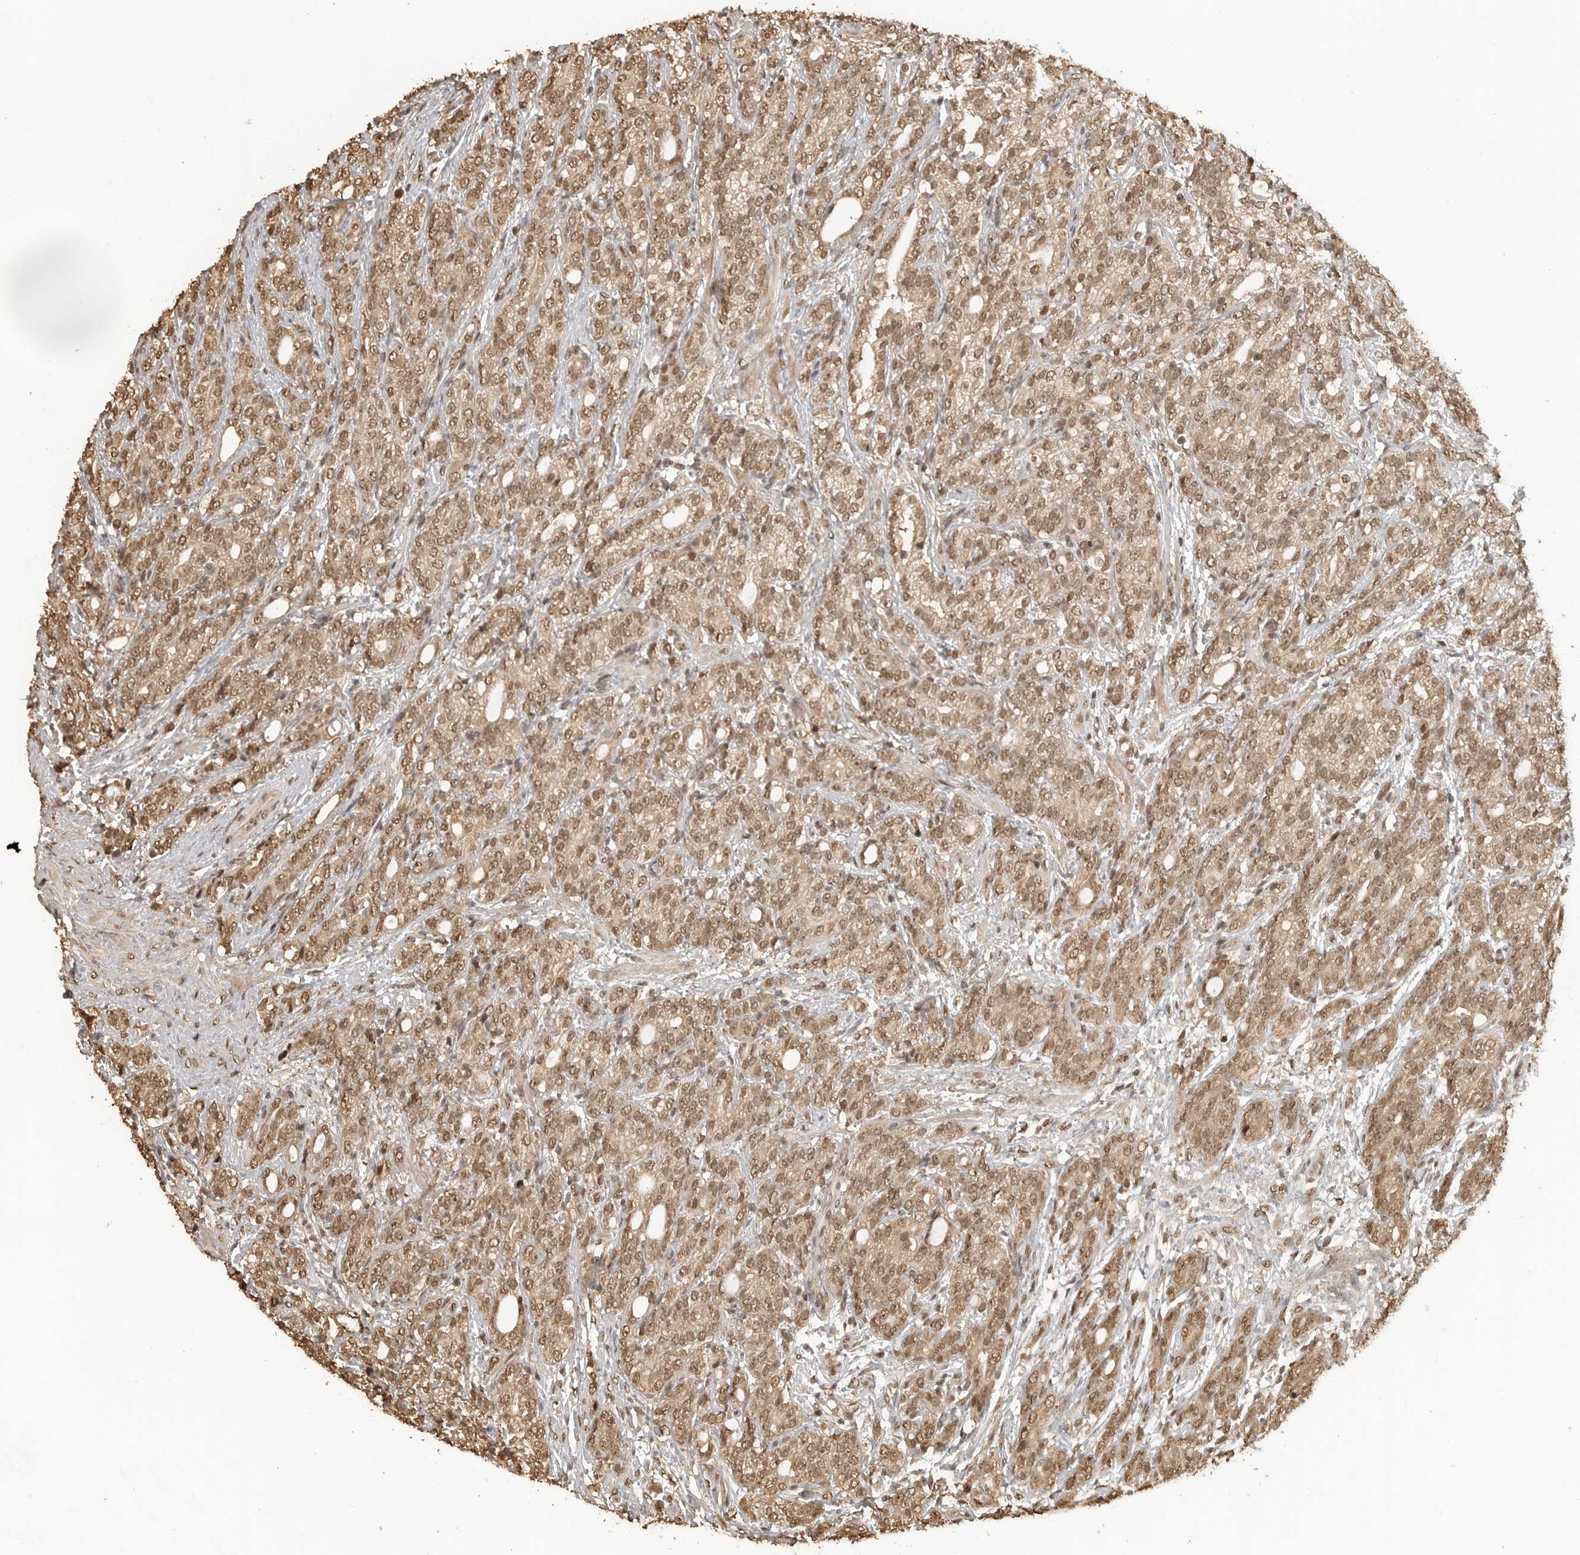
{"staining": {"intensity": "moderate", "quantity": ">75%", "location": "cytoplasmic/membranous,nuclear"}, "tissue": "prostate cancer", "cell_type": "Tumor cells", "image_type": "cancer", "snomed": [{"axis": "morphology", "description": "Adenocarcinoma, High grade"}, {"axis": "topography", "description": "Prostate"}], "caption": "There is medium levels of moderate cytoplasmic/membranous and nuclear staining in tumor cells of high-grade adenocarcinoma (prostate), as demonstrated by immunohistochemical staining (brown color).", "gene": "CLOCK", "patient": {"sex": "male", "age": 57}}